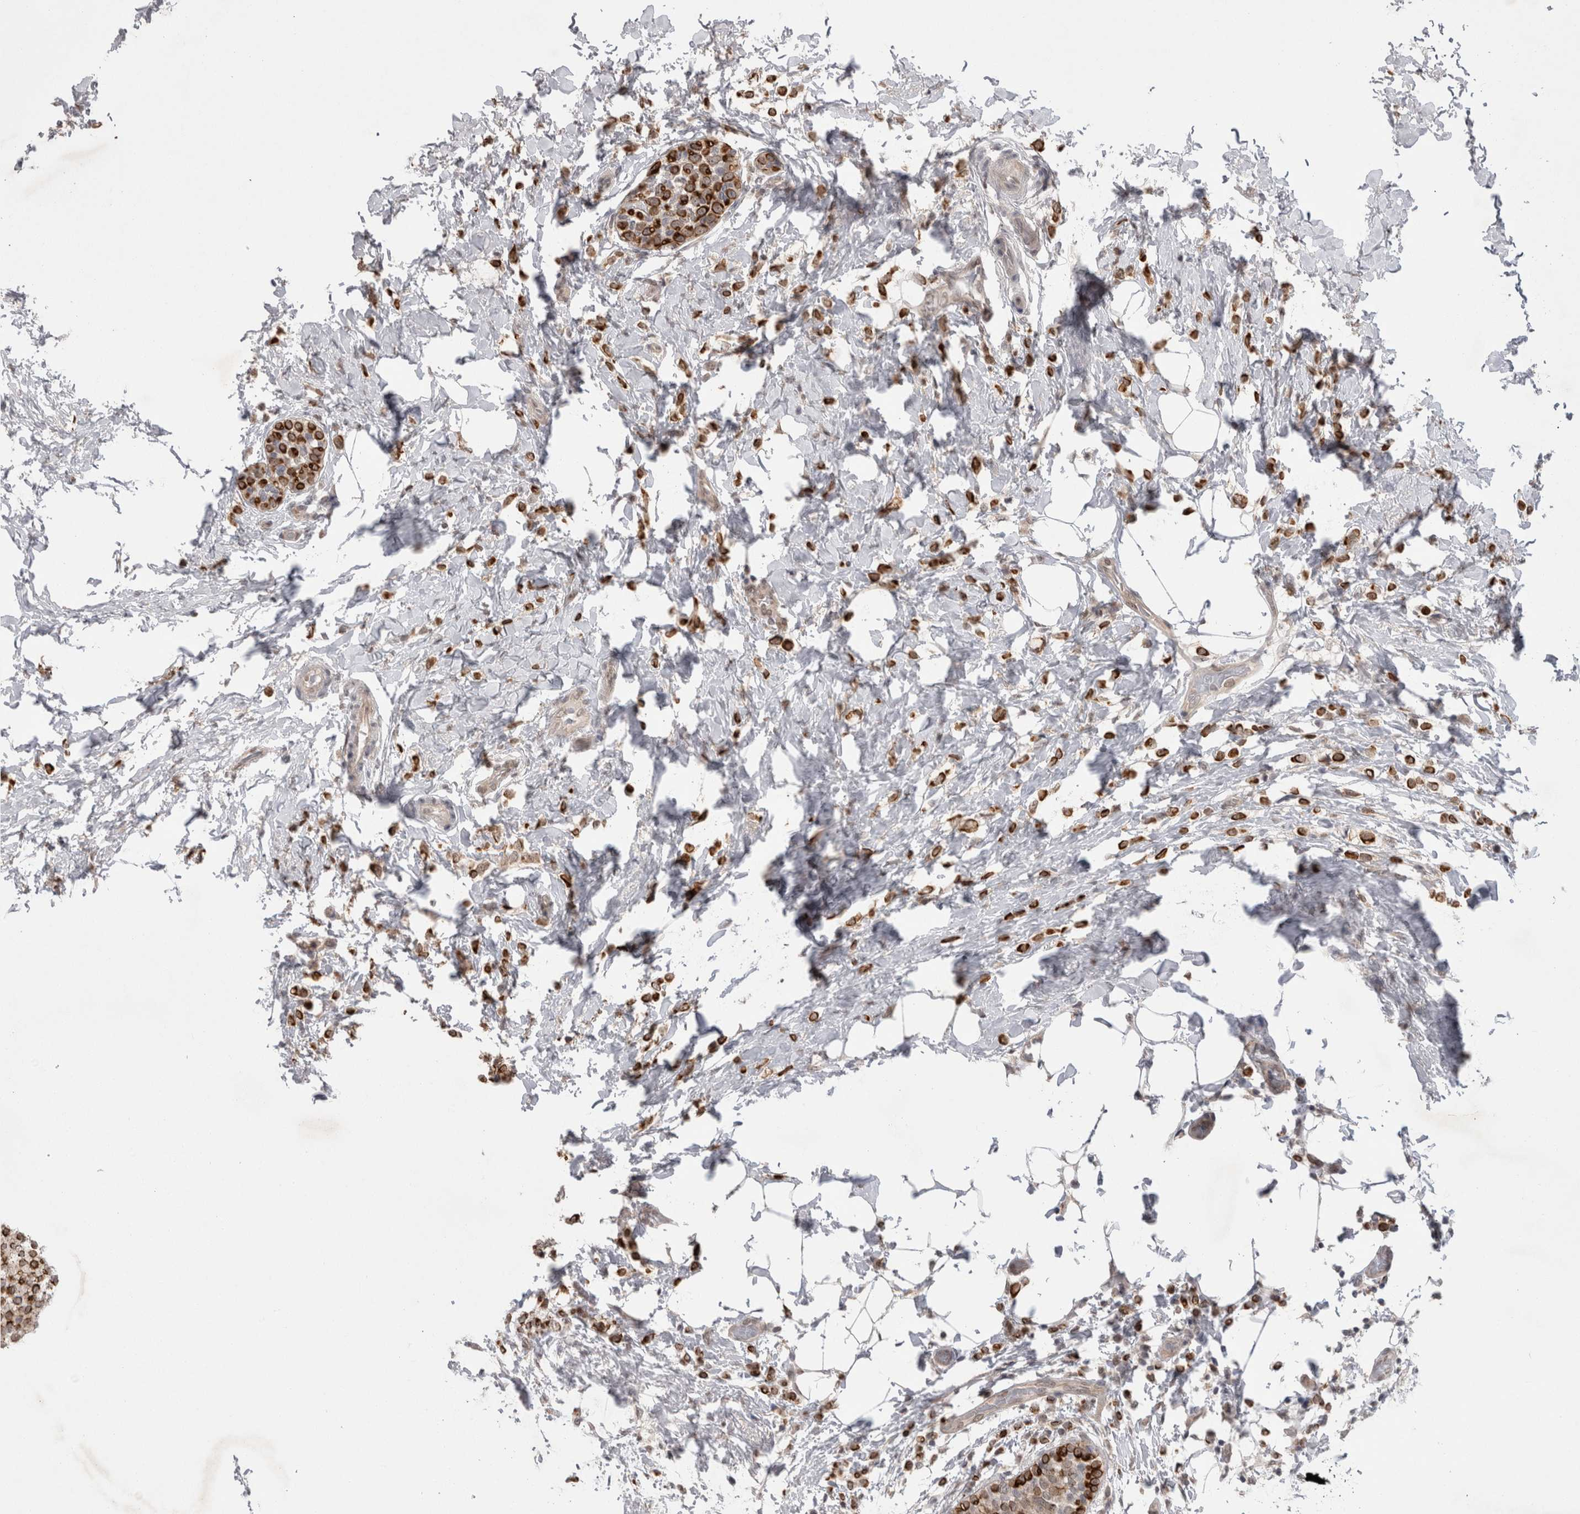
{"staining": {"intensity": "strong", "quantity": ">75%", "location": "cytoplasmic/membranous"}, "tissue": "breast cancer", "cell_type": "Tumor cells", "image_type": "cancer", "snomed": [{"axis": "morphology", "description": "Lobular carcinoma"}, {"axis": "topography", "description": "Breast"}], "caption": "Immunohistochemistry (IHC) image of neoplastic tissue: human breast cancer (lobular carcinoma) stained using immunohistochemistry displays high levels of strong protein expression localized specifically in the cytoplasmic/membranous of tumor cells, appearing as a cytoplasmic/membranous brown color.", "gene": "ZNF341", "patient": {"sex": "female", "age": 50}}